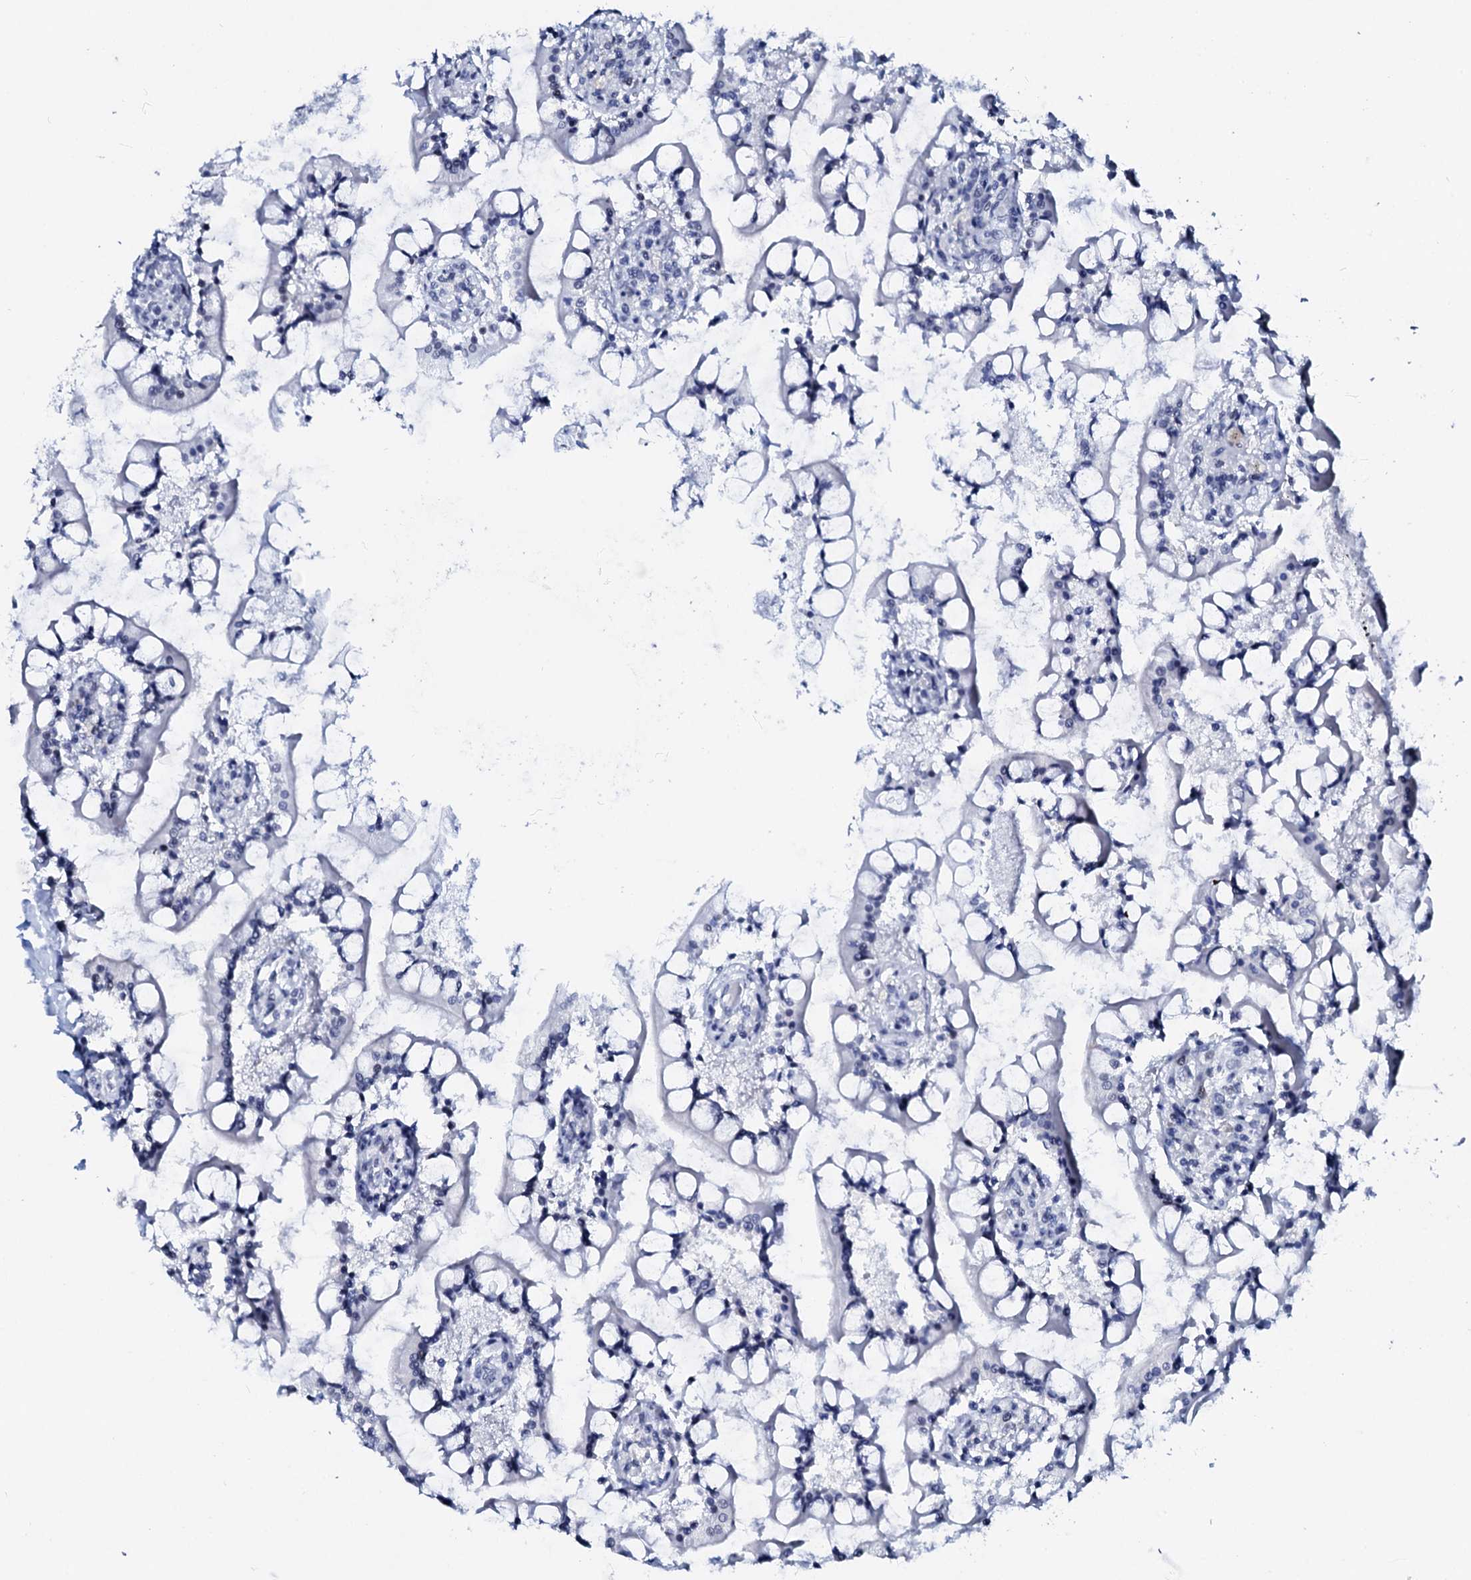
{"staining": {"intensity": "negative", "quantity": "none", "location": "none"}, "tissue": "small intestine", "cell_type": "Glandular cells", "image_type": "normal", "snomed": [{"axis": "morphology", "description": "Normal tissue, NOS"}, {"axis": "topography", "description": "Small intestine"}], "caption": "Immunohistochemistry (IHC) of benign human small intestine displays no positivity in glandular cells.", "gene": "SPATA19", "patient": {"sex": "male", "age": 52}}